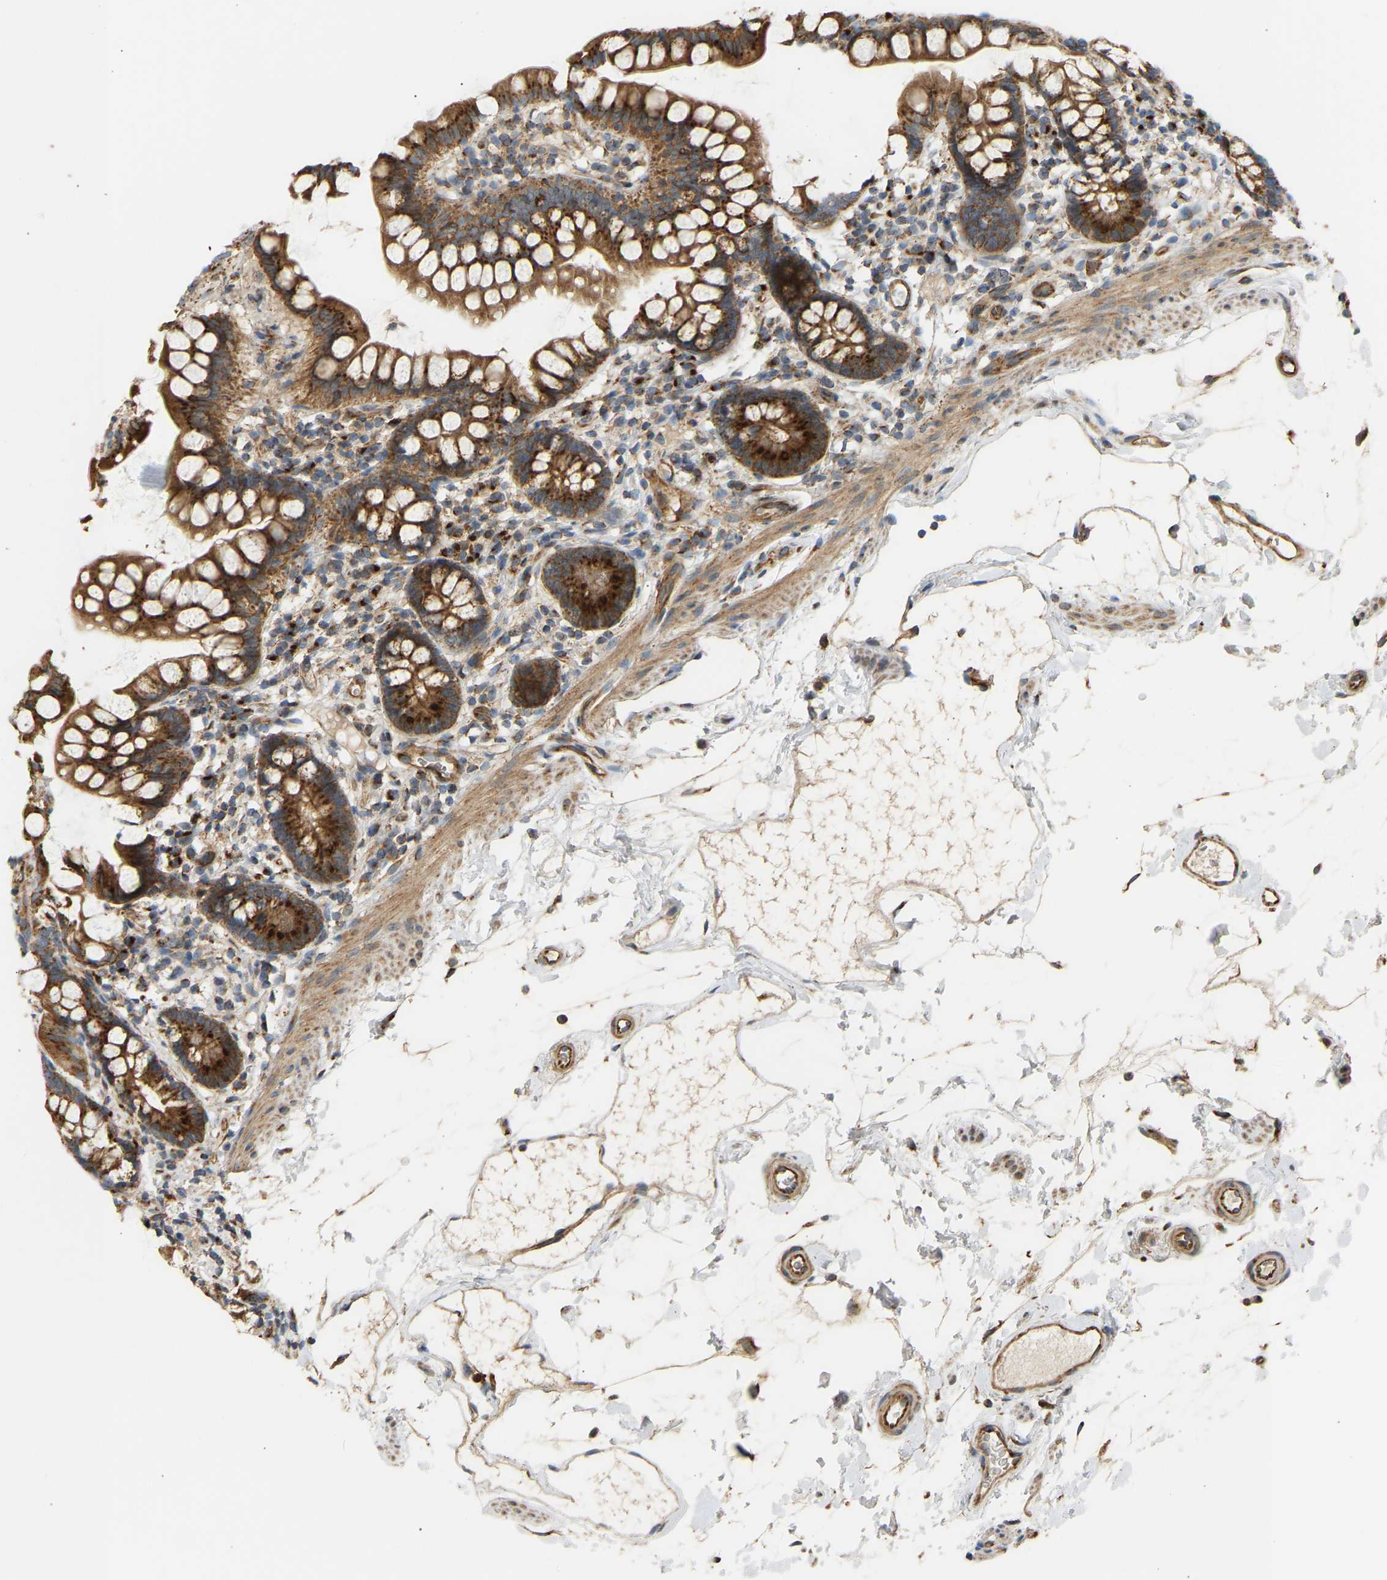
{"staining": {"intensity": "strong", "quantity": ">75%", "location": "cytoplasmic/membranous"}, "tissue": "small intestine", "cell_type": "Glandular cells", "image_type": "normal", "snomed": [{"axis": "morphology", "description": "Normal tissue, NOS"}, {"axis": "topography", "description": "Small intestine"}], "caption": "Immunohistochemical staining of benign human small intestine shows >75% levels of strong cytoplasmic/membranous protein expression in about >75% of glandular cells.", "gene": "YIPF2", "patient": {"sex": "female", "age": 84}}